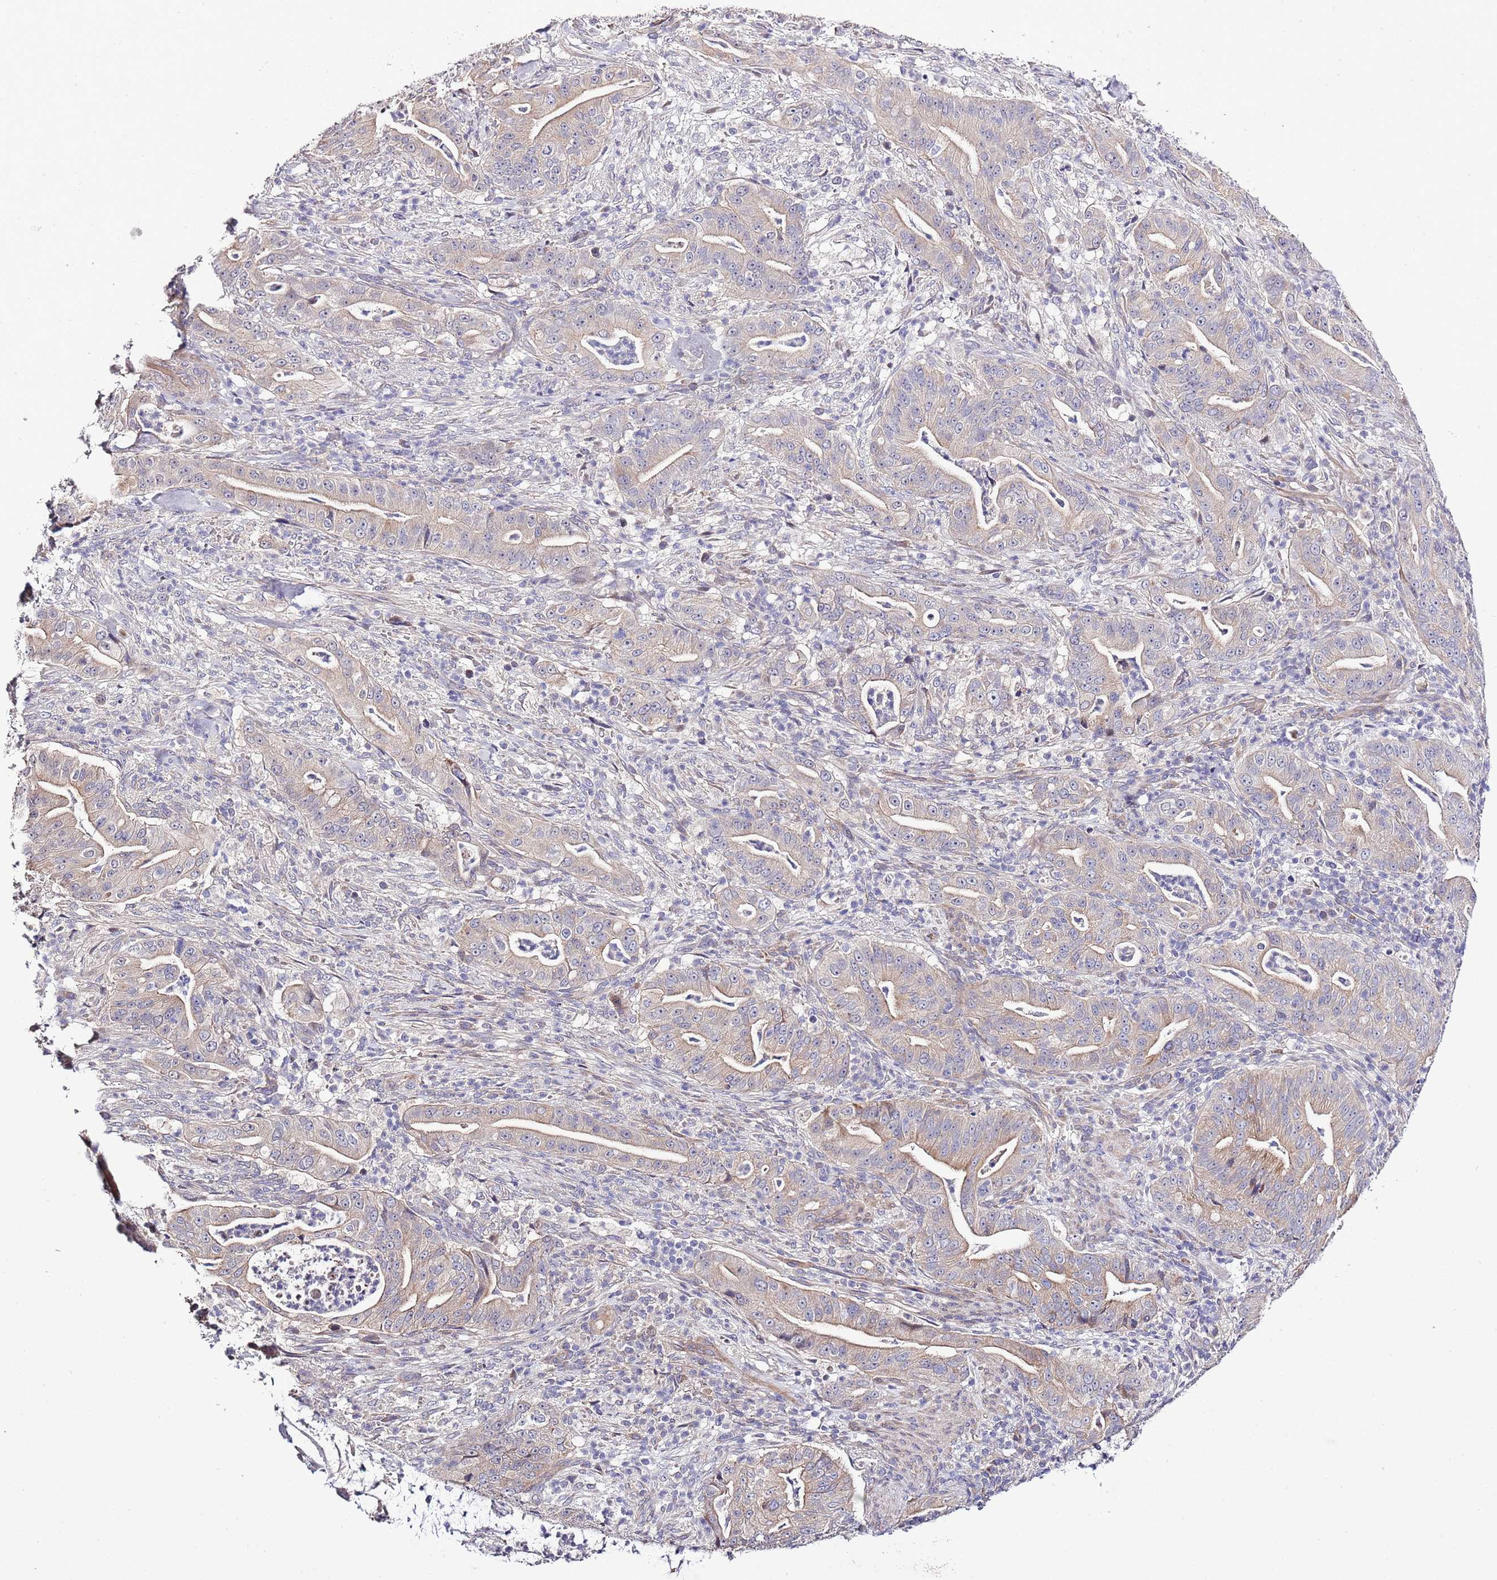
{"staining": {"intensity": "weak", "quantity": "<25%", "location": "cytoplasmic/membranous"}, "tissue": "pancreatic cancer", "cell_type": "Tumor cells", "image_type": "cancer", "snomed": [{"axis": "morphology", "description": "Adenocarcinoma, NOS"}, {"axis": "topography", "description": "Pancreas"}], "caption": "Image shows no protein positivity in tumor cells of pancreatic cancer (adenocarcinoma) tissue.", "gene": "LIPJ", "patient": {"sex": "male", "age": 71}}